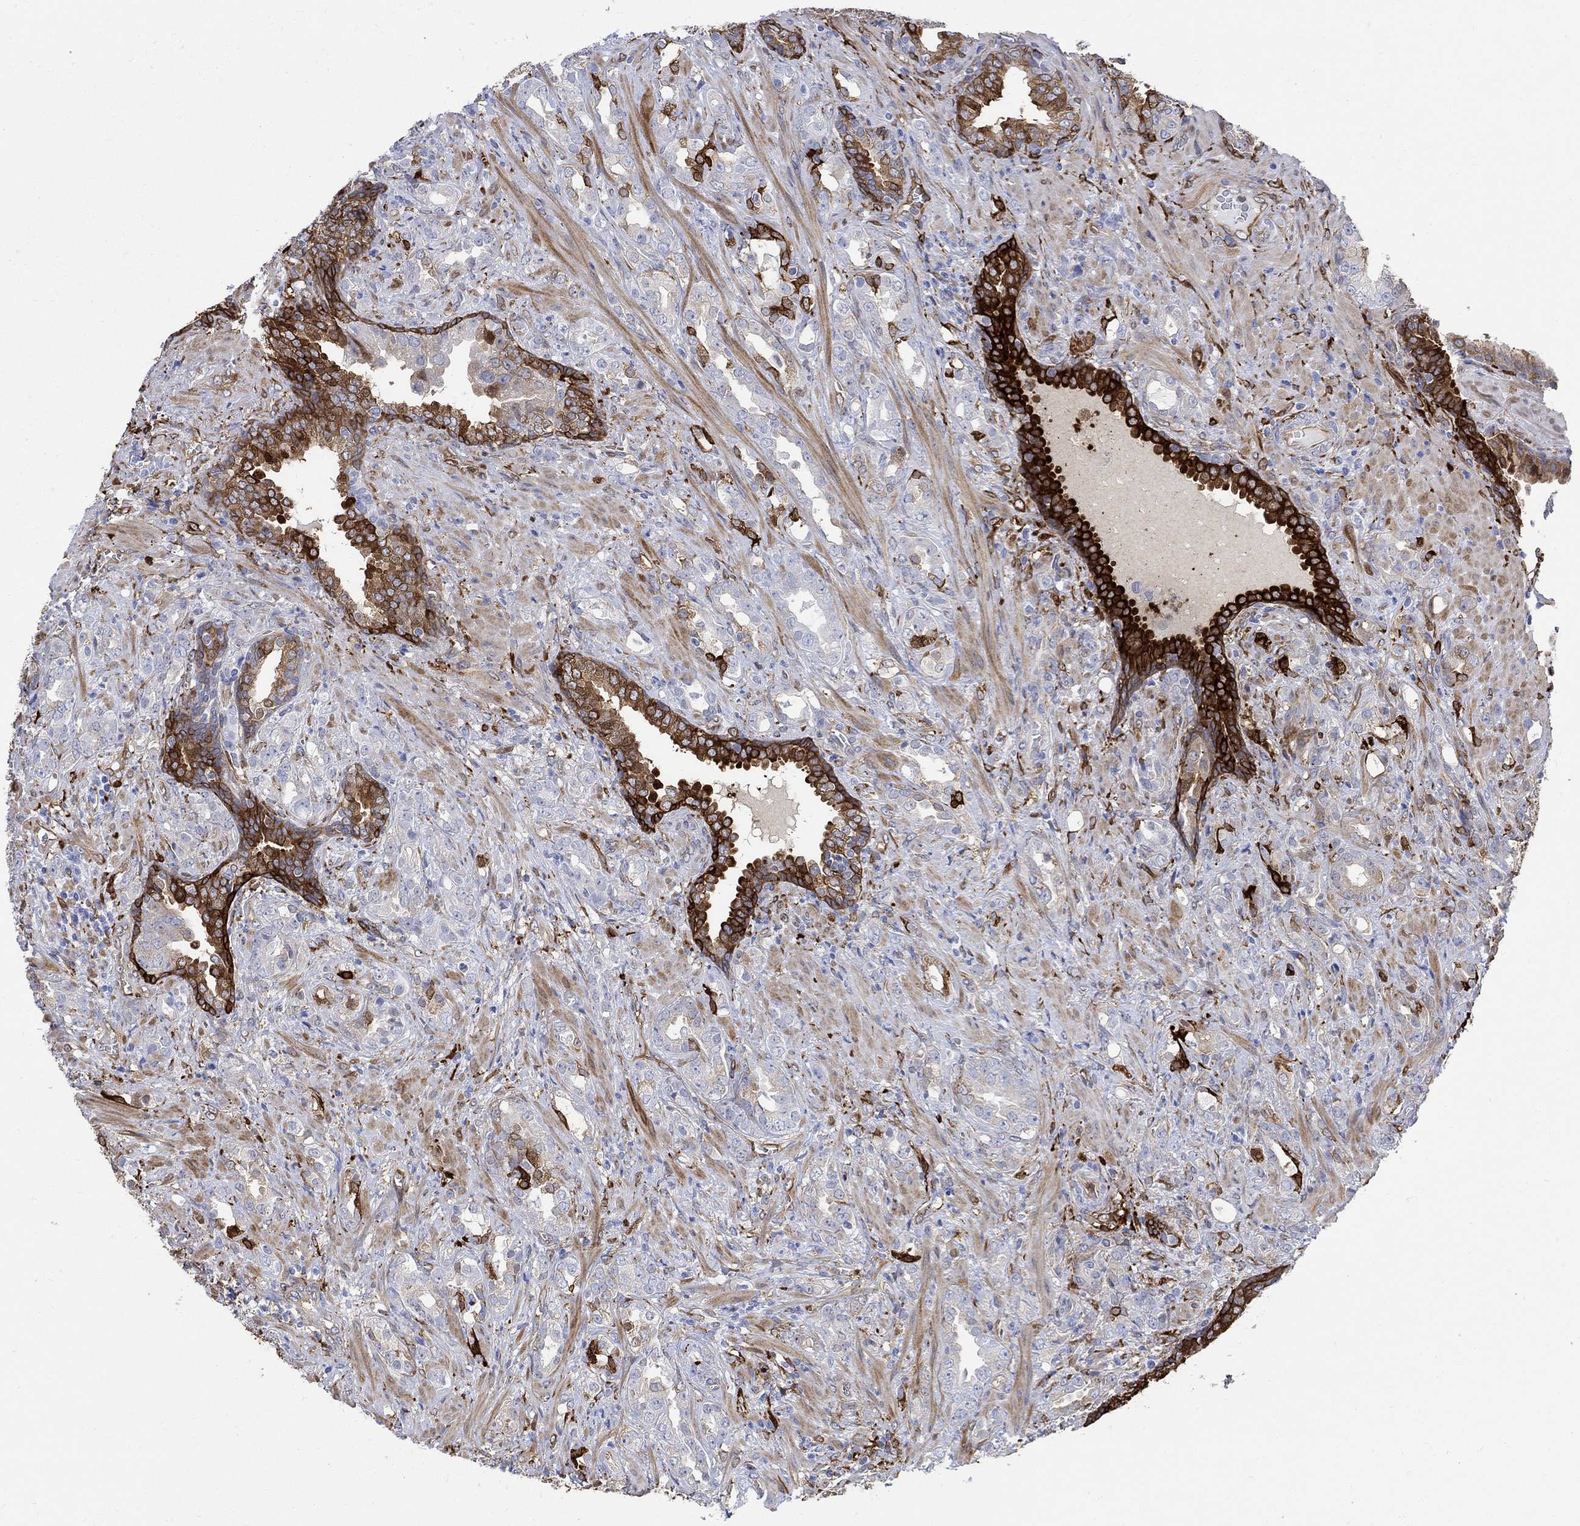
{"staining": {"intensity": "strong", "quantity": "25%-75%", "location": "cytoplasmic/membranous"}, "tissue": "prostate cancer", "cell_type": "Tumor cells", "image_type": "cancer", "snomed": [{"axis": "morphology", "description": "Adenocarcinoma, NOS"}, {"axis": "topography", "description": "Prostate"}], "caption": "Approximately 25%-75% of tumor cells in prostate cancer (adenocarcinoma) exhibit strong cytoplasmic/membranous protein staining as visualized by brown immunohistochemical staining.", "gene": "TGM2", "patient": {"sex": "male", "age": 57}}